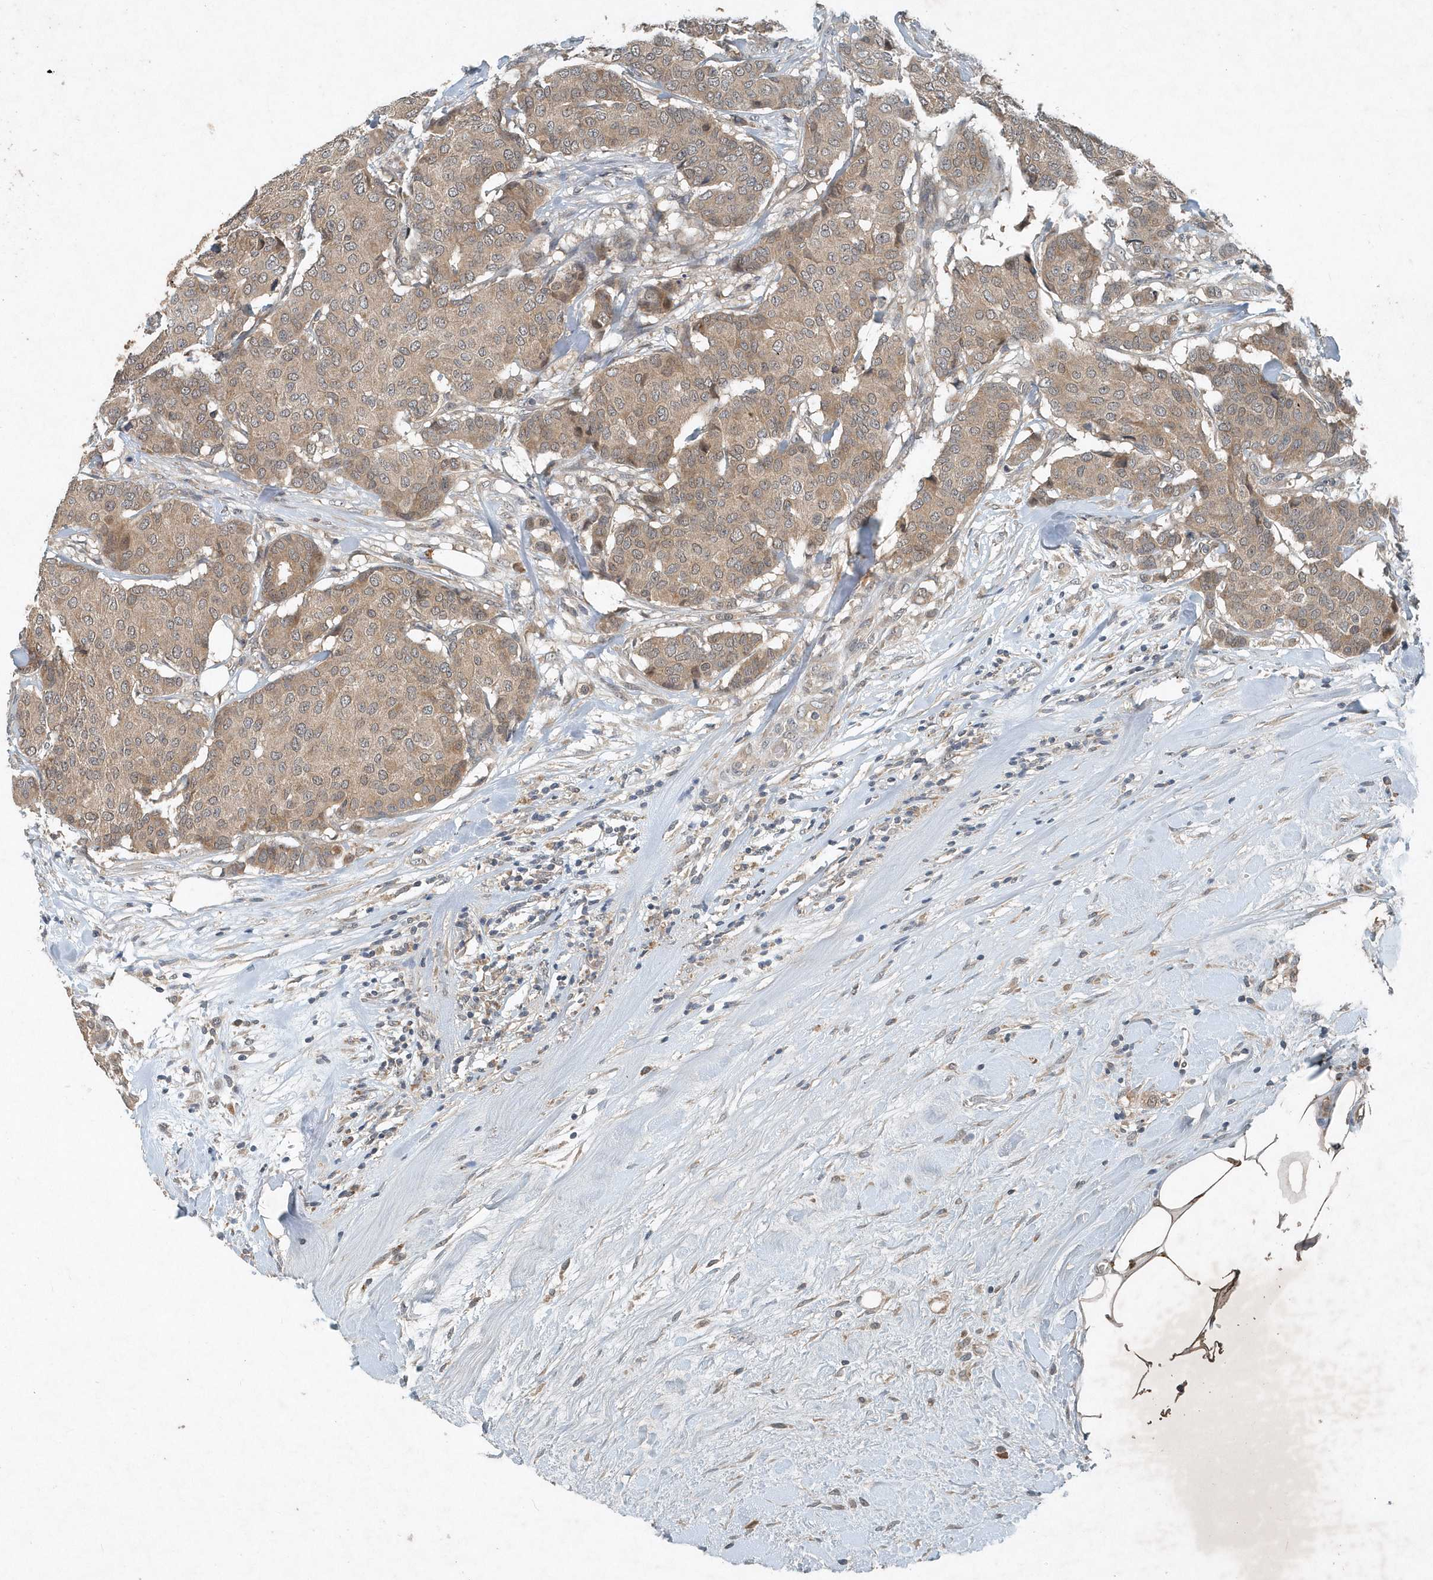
{"staining": {"intensity": "weak", "quantity": ">75%", "location": "cytoplasmic/membranous"}, "tissue": "breast cancer", "cell_type": "Tumor cells", "image_type": "cancer", "snomed": [{"axis": "morphology", "description": "Duct carcinoma"}, {"axis": "topography", "description": "Breast"}], "caption": "This image demonstrates immunohistochemistry (IHC) staining of human breast cancer, with low weak cytoplasmic/membranous expression in about >75% of tumor cells.", "gene": "SCFD2", "patient": {"sex": "female", "age": 75}}